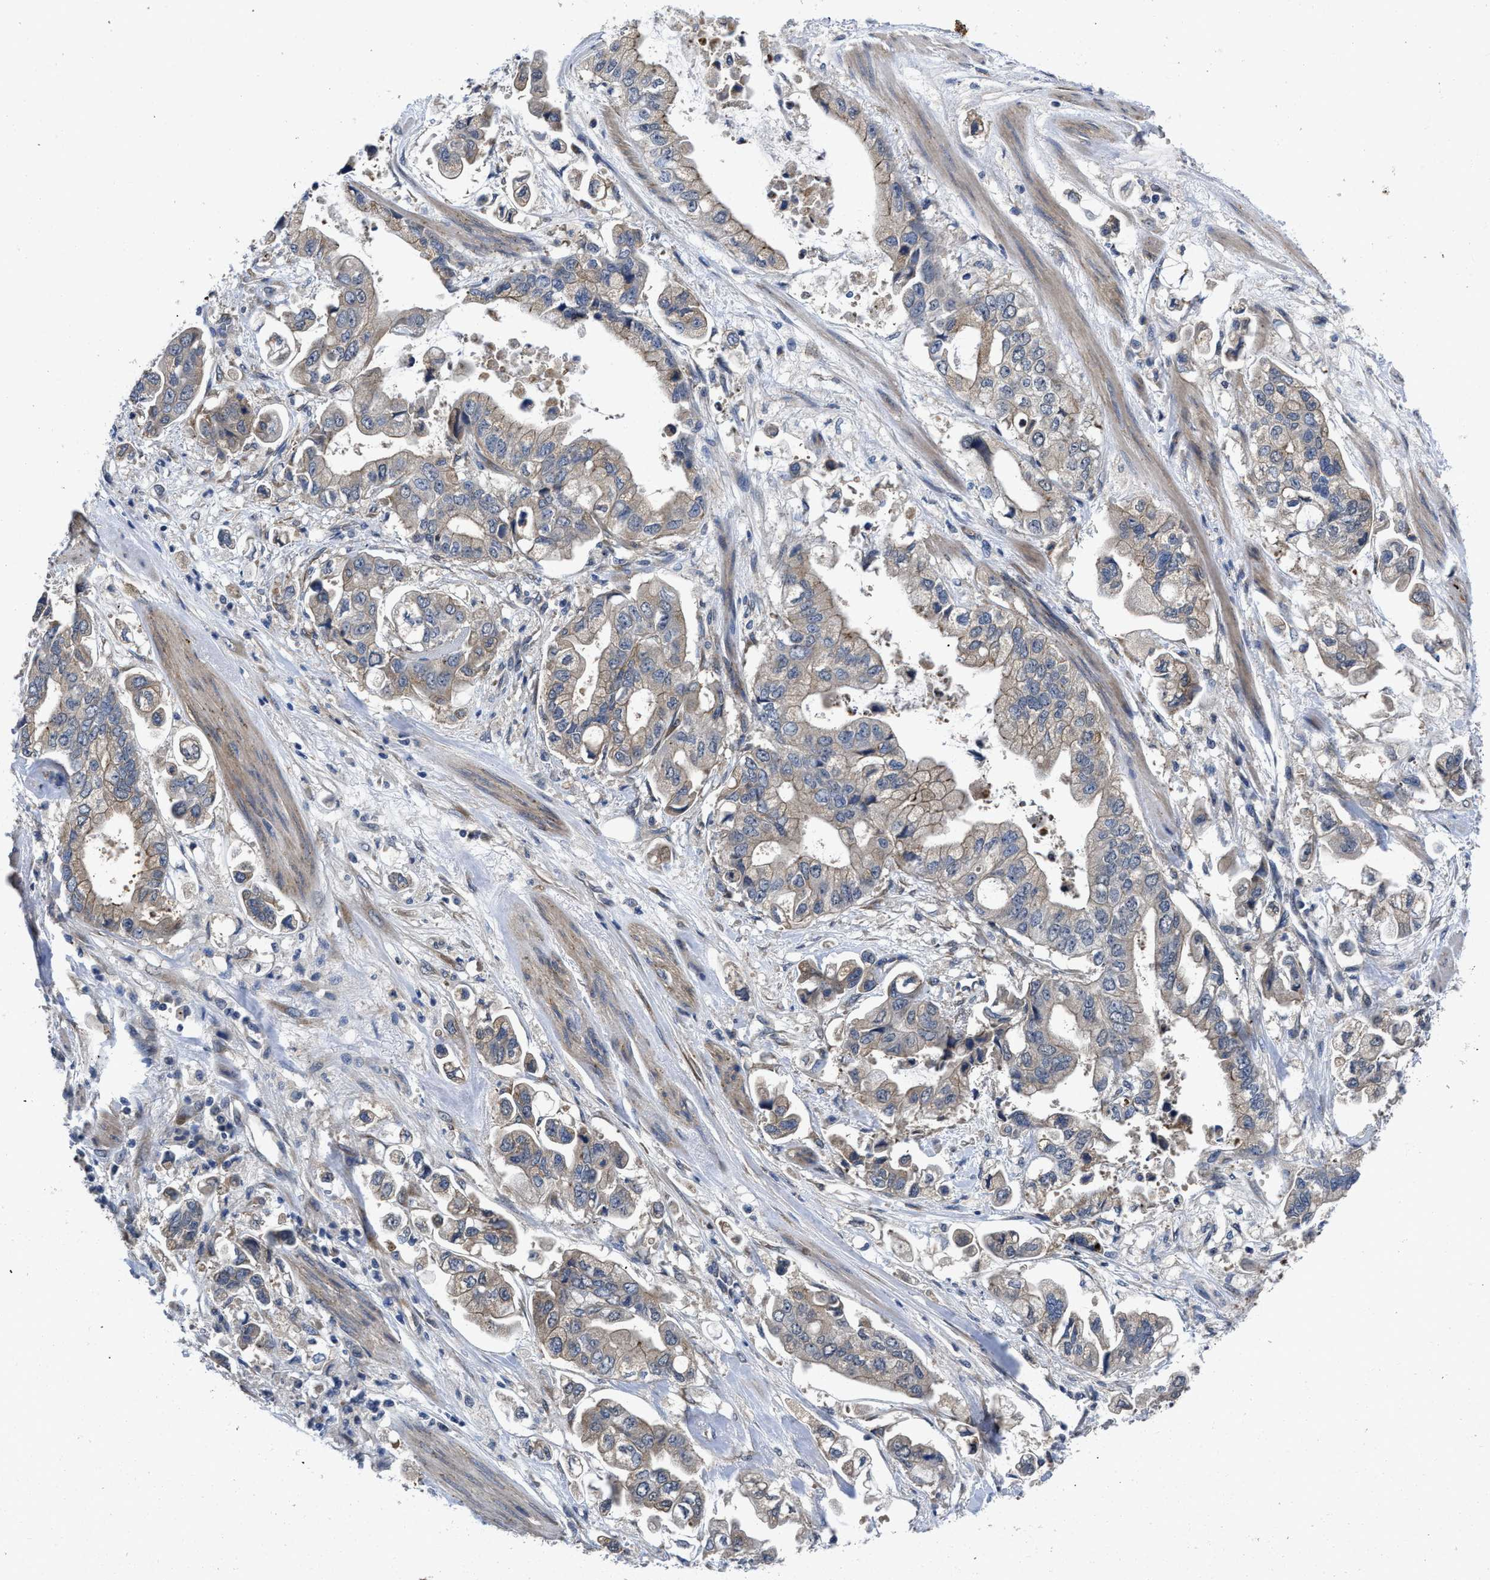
{"staining": {"intensity": "weak", "quantity": "<25%", "location": "cytoplasmic/membranous"}, "tissue": "stomach cancer", "cell_type": "Tumor cells", "image_type": "cancer", "snomed": [{"axis": "morphology", "description": "Normal tissue, NOS"}, {"axis": "morphology", "description": "Adenocarcinoma, NOS"}, {"axis": "topography", "description": "Stomach"}], "caption": "Immunohistochemical staining of human stomach cancer (adenocarcinoma) reveals no significant positivity in tumor cells.", "gene": "PKD2", "patient": {"sex": "male", "age": 62}}